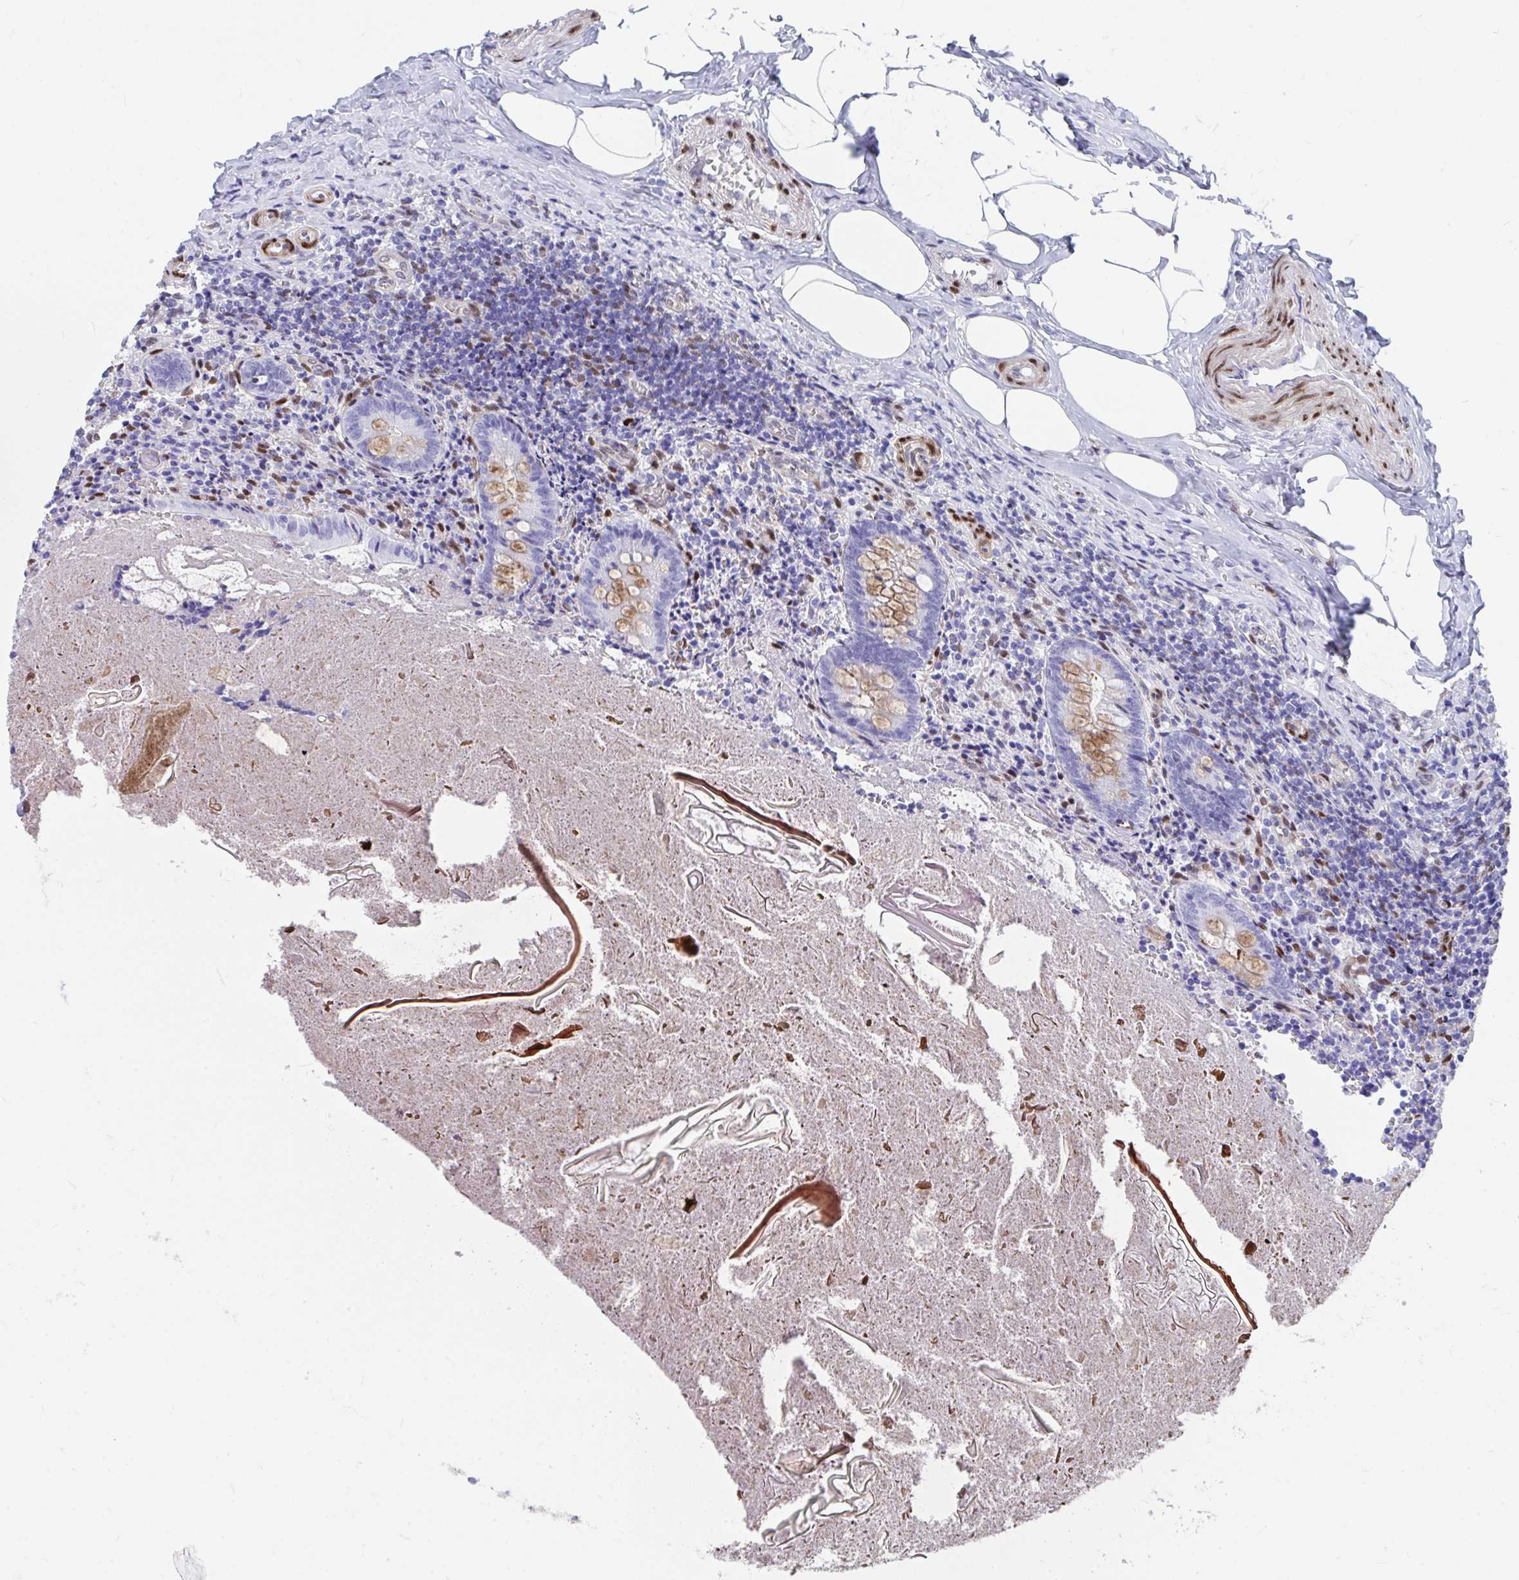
{"staining": {"intensity": "moderate", "quantity": "<25%", "location": "cytoplasmic/membranous"}, "tissue": "appendix", "cell_type": "Glandular cells", "image_type": "normal", "snomed": [{"axis": "morphology", "description": "Normal tissue, NOS"}, {"axis": "topography", "description": "Appendix"}], "caption": "High-magnification brightfield microscopy of benign appendix stained with DAB (3,3'-diaminobenzidine) (brown) and counterstained with hematoxylin (blue). glandular cells exhibit moderate cytoplasmic/membranous staining is present in approximately<25% of cells. Immunohistochemistry stains the protein in brown and the nuclei are stained blue.", "gene": "RBPMS", "patient": {"sex": "female", "age": 17}}